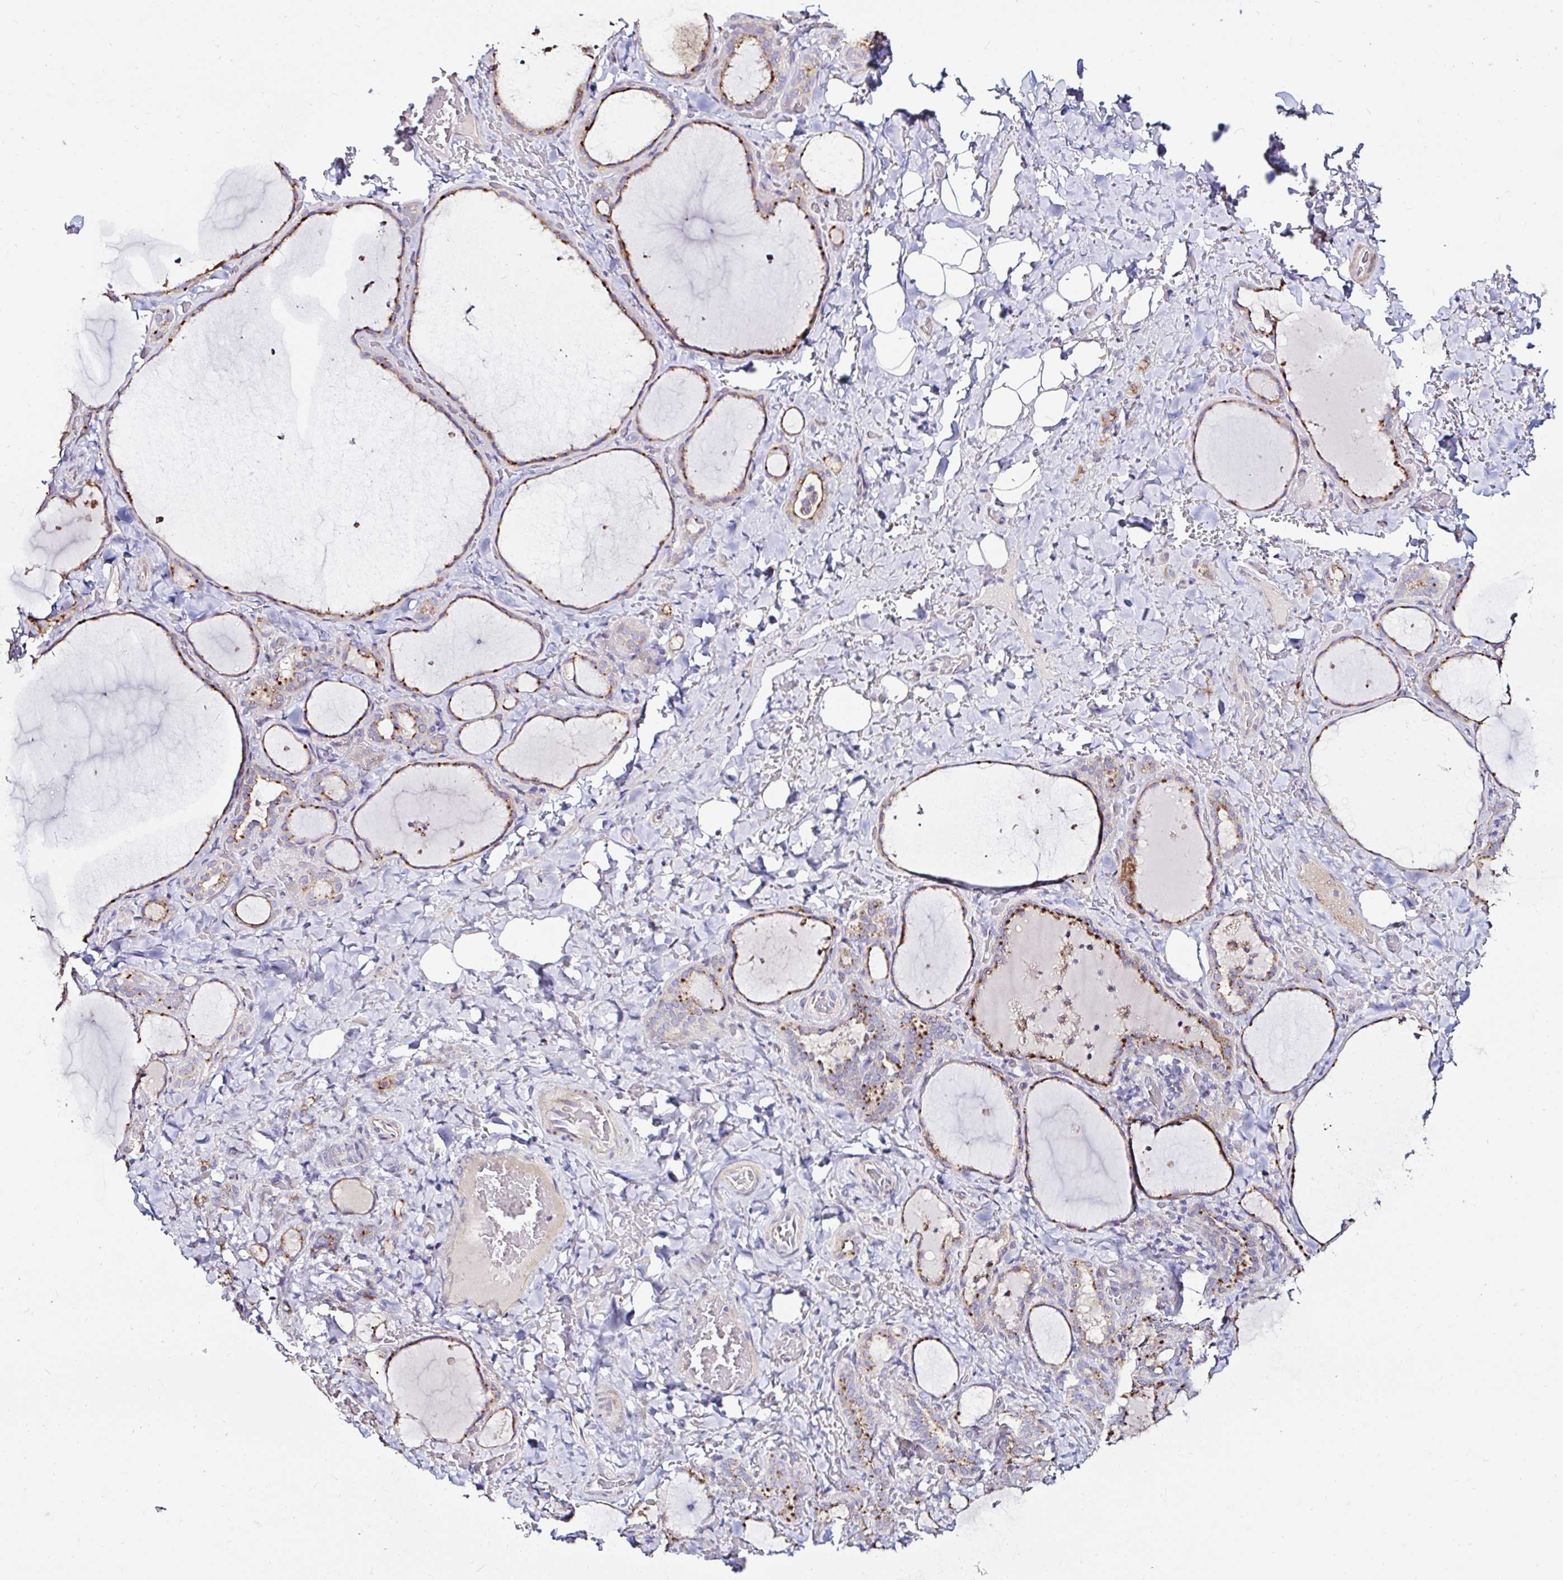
{"staining": {"intensity": "moderate", "quantity": "25%-75%", "location": "cytoplasmic/membranous"}, "tissue": "thyroid gland", "cell_type": "Glandular cells", "image_type": "normal", "snomed": [{"axis": "morphology", "description": "Normal tissue, NOS"}, {"axis": "topography", "description": "Thyroid gland"}], "caption": "About 25%-75% of glandular cells in unremarkable thyroid gland exhibit moderate cytoplasmic/membranous protein expression as visualized by brown immunohistochemical staining.", "gene": "GALNS", "patient": {"sex": "female", "age": 22}}